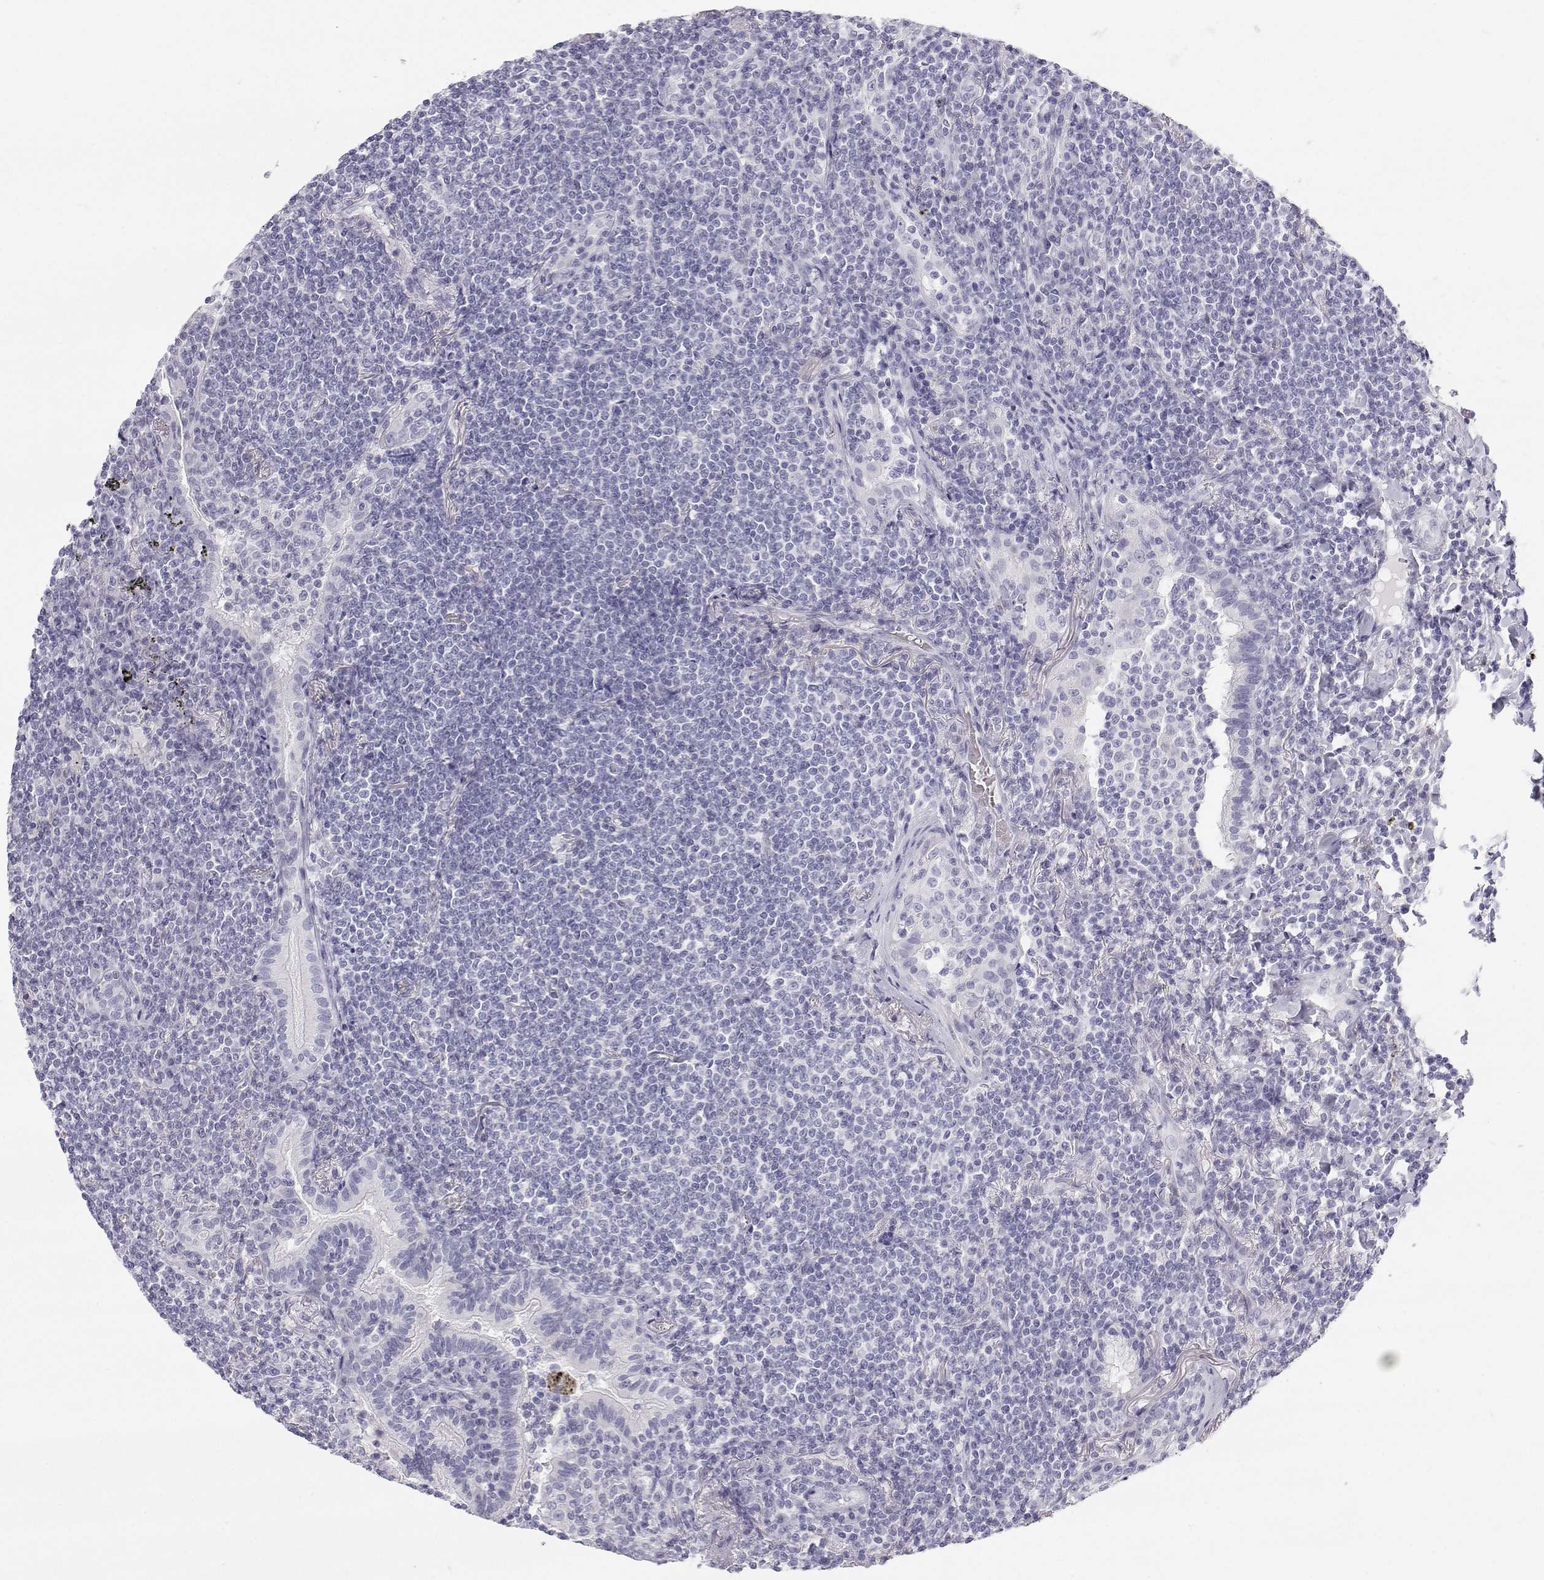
{"staining": {"intensity": "negative", "quantity": "none", "location": "none"}, "tissue": "lymphoma", "cell_type": "Tumor cells", "image_type": "cancer", "snomed": [{"axis": "morphology", "description": "Malignant lymphoma, non-Hodgkin's type, Low grade"}, {"axis": "topography", "description": "Lung"}], "caption": "Photomicrograph shows no protein positivity in tumor cells of malignant lymphoma, non-Hodgkin's type (low-grade) tissue.", "gene": "TTN", "patient": {"sex": "female", "age": 71}}